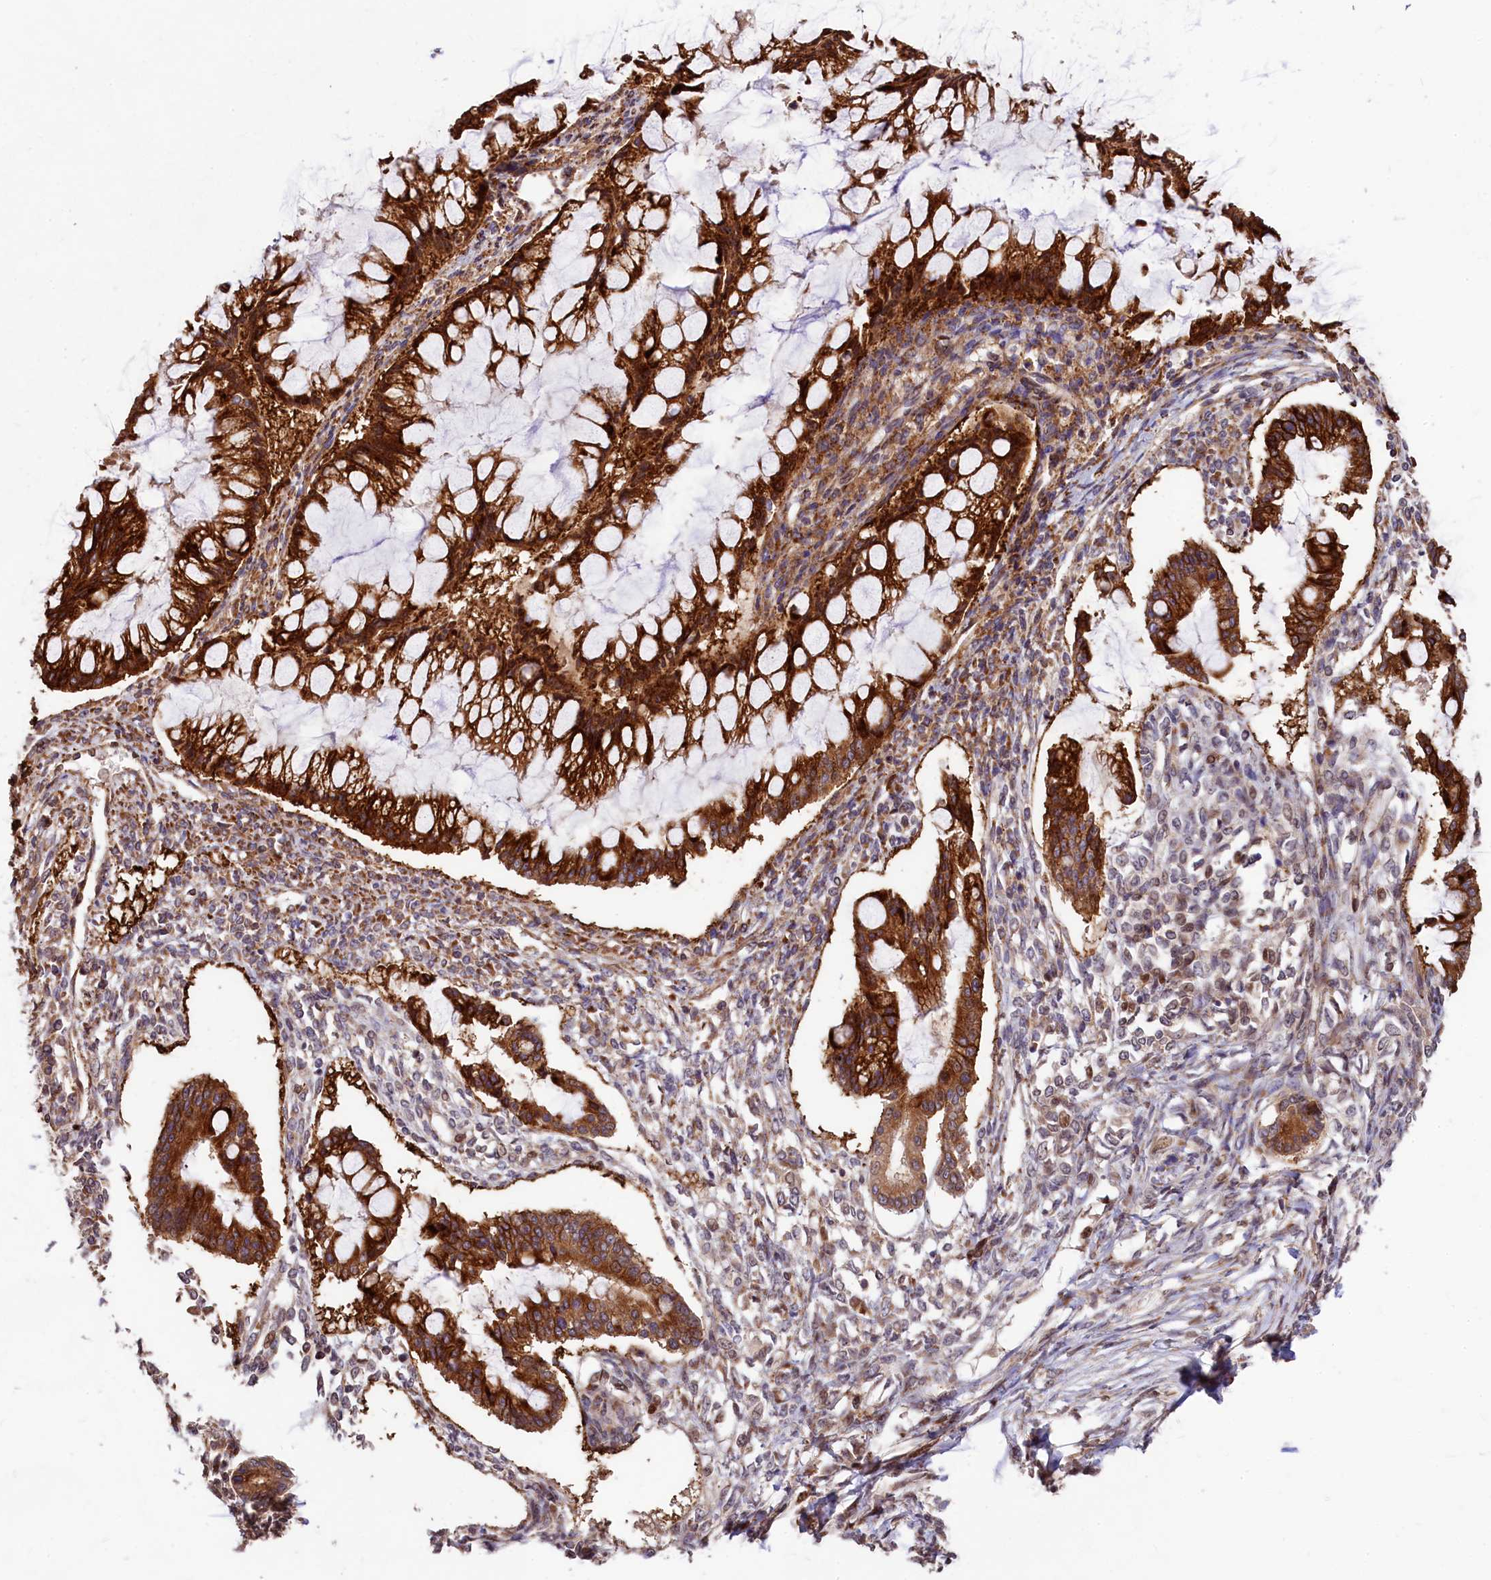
{"staining": {"intensity": "strong", "quantity": ">75%", "location": "cytoplasmic/membranous"}, "tissue": "ovarian cancer", "cell_type": "Tumor cells", "image_type": "cancer", "snomed": [{"axis": "morphology", "description": "Cystadenocarcinoma, mucinous, NOS"}, {"axis": "topography", "description": "Ovary"}], "caption": "DAB (3,3'-diaminobenzidine) immunohistochemical staining of ovarian mucinous cystadenocarcinoma exhibits strong cytoplasmic/membranous protein staining in about >75% of tumor cells.", "gene": "C5orf15", "patient": {"sex": "female", "age": 73}}